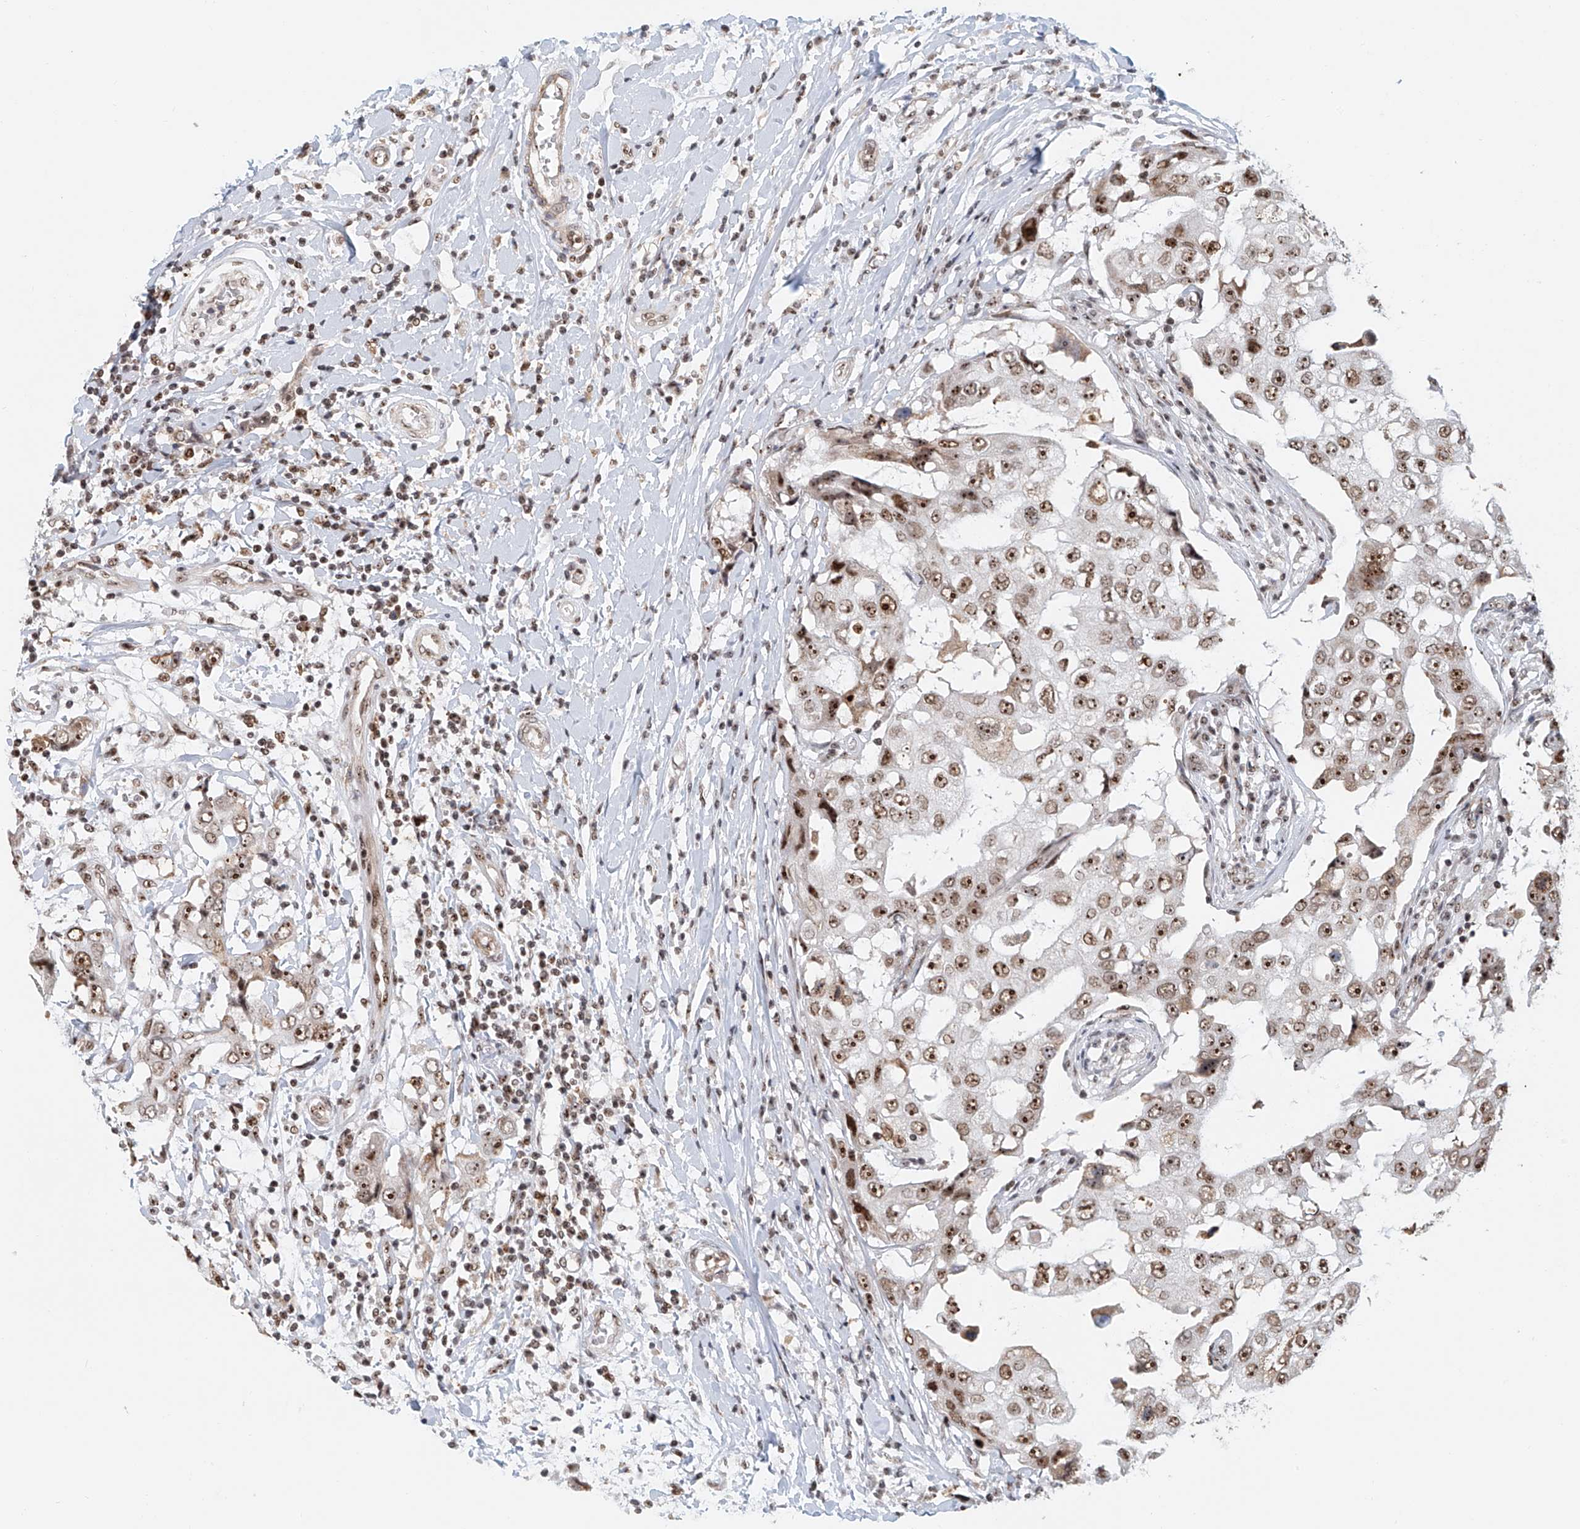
{"staining": {"intensity": "moderate", "quantity": ">75%", "location": "nuclear"}, "tissue": "breast cancer", "cell_type": "Tumor cells", "image_type": "cancer", "snomed": [{"axis": "morphology", "description": "Duct carcinoma"}, {"axis": "topography", "description": "Breast"}], "caption": "Infiltrating ductal carcinoma (breast) tissue shows moderate nuclear staining in about >75% of tumor cells", "gene": "PRUNE2", "patient": {"sex": "female", "age": 27}}